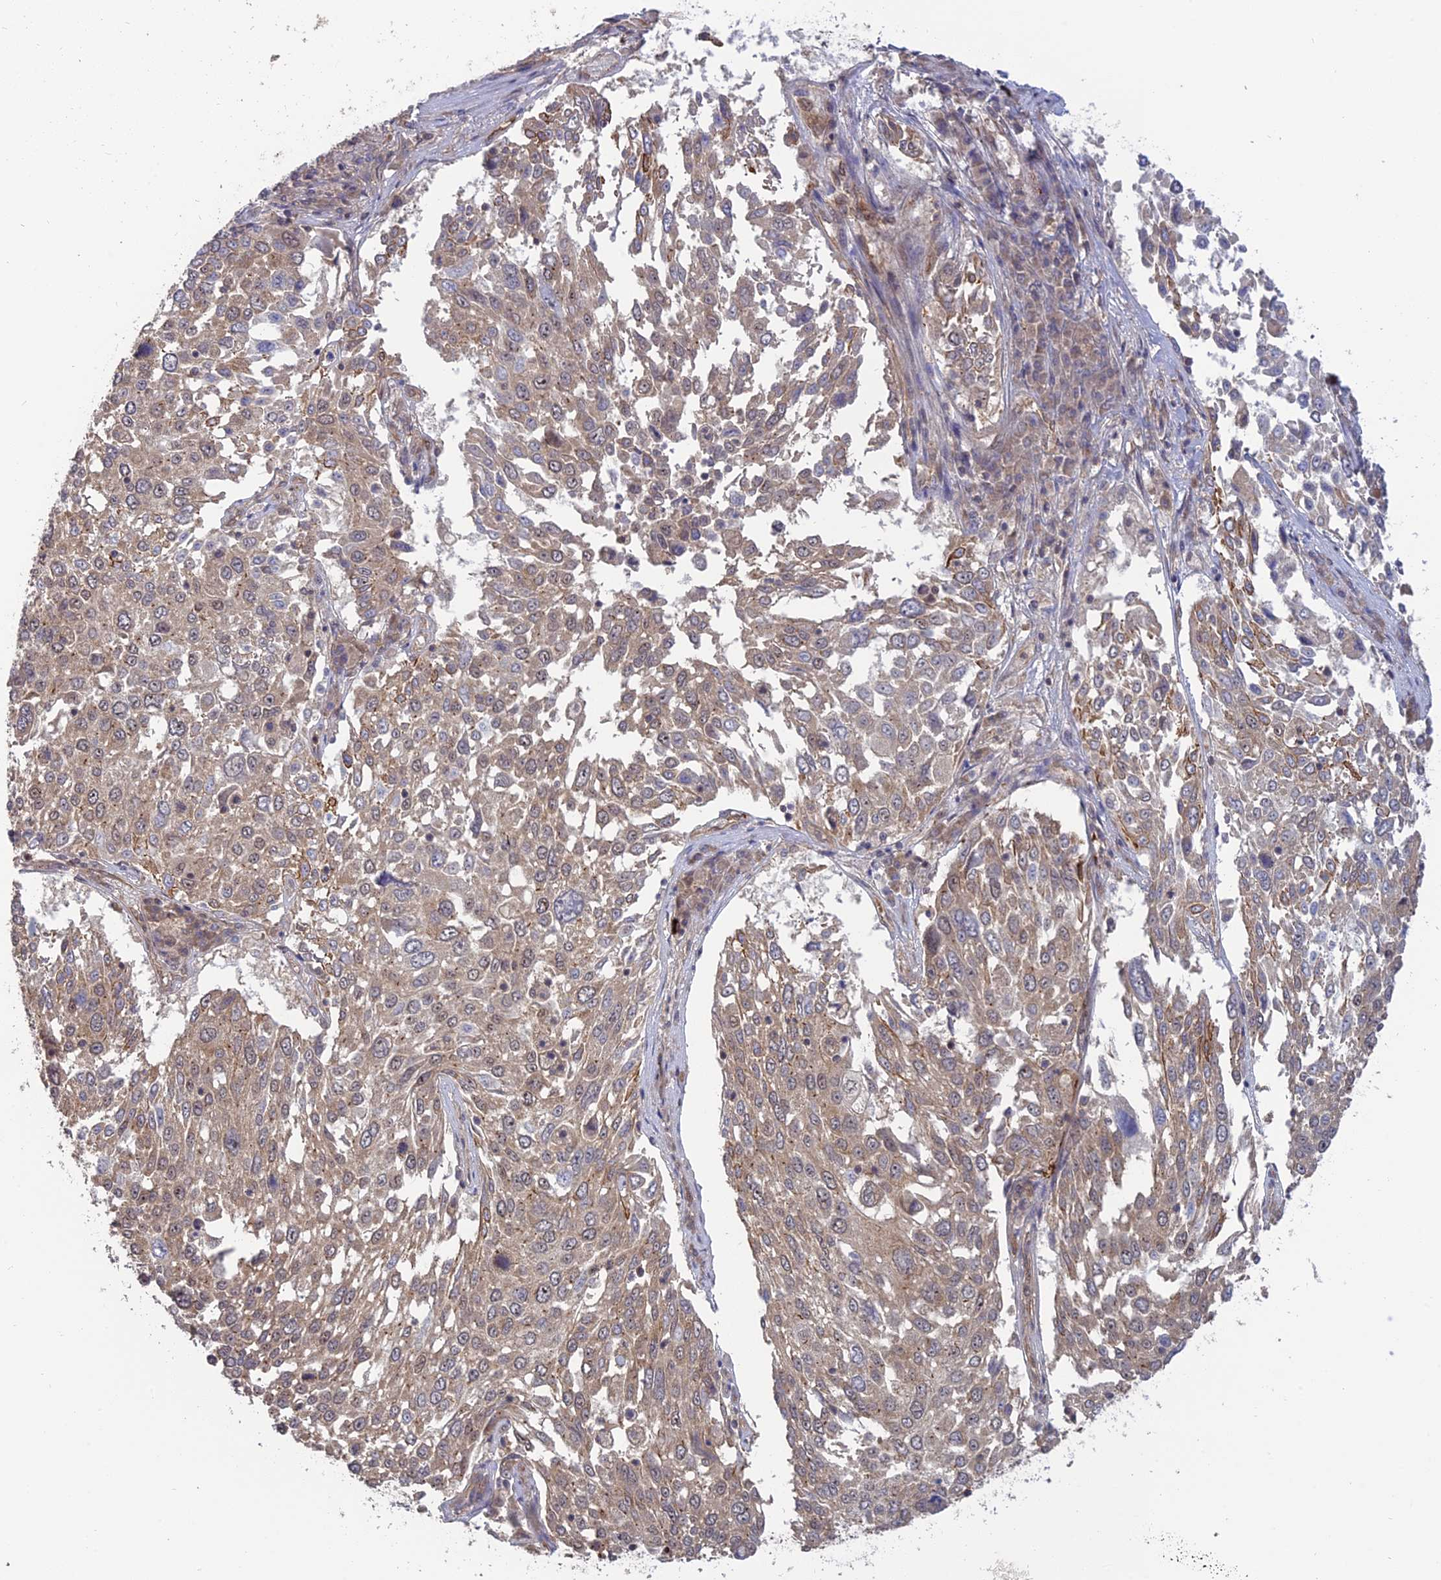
{"staining": {"intensity": "weak", "quantity": "25%-75%", "location": "cytoplasmic/membranous"}, "tissue": "lung cancer", "cell_type": "Tumor cells", "image_type": "cancer", "snomed": [{"axis": "morphology", "description": "Squamous cell carcinoma, NOS"}, {"axis": "topography", "description": "Lung"}], "caption": "This is a photomicrograph of immunohistochemistry staining of lung squamous cell carcinoma, which shows weak expression in the cytoplasmic/membranous of tumor cells.", "gene": "PKIG", "patient": {"sex": "male", "age": 65}}